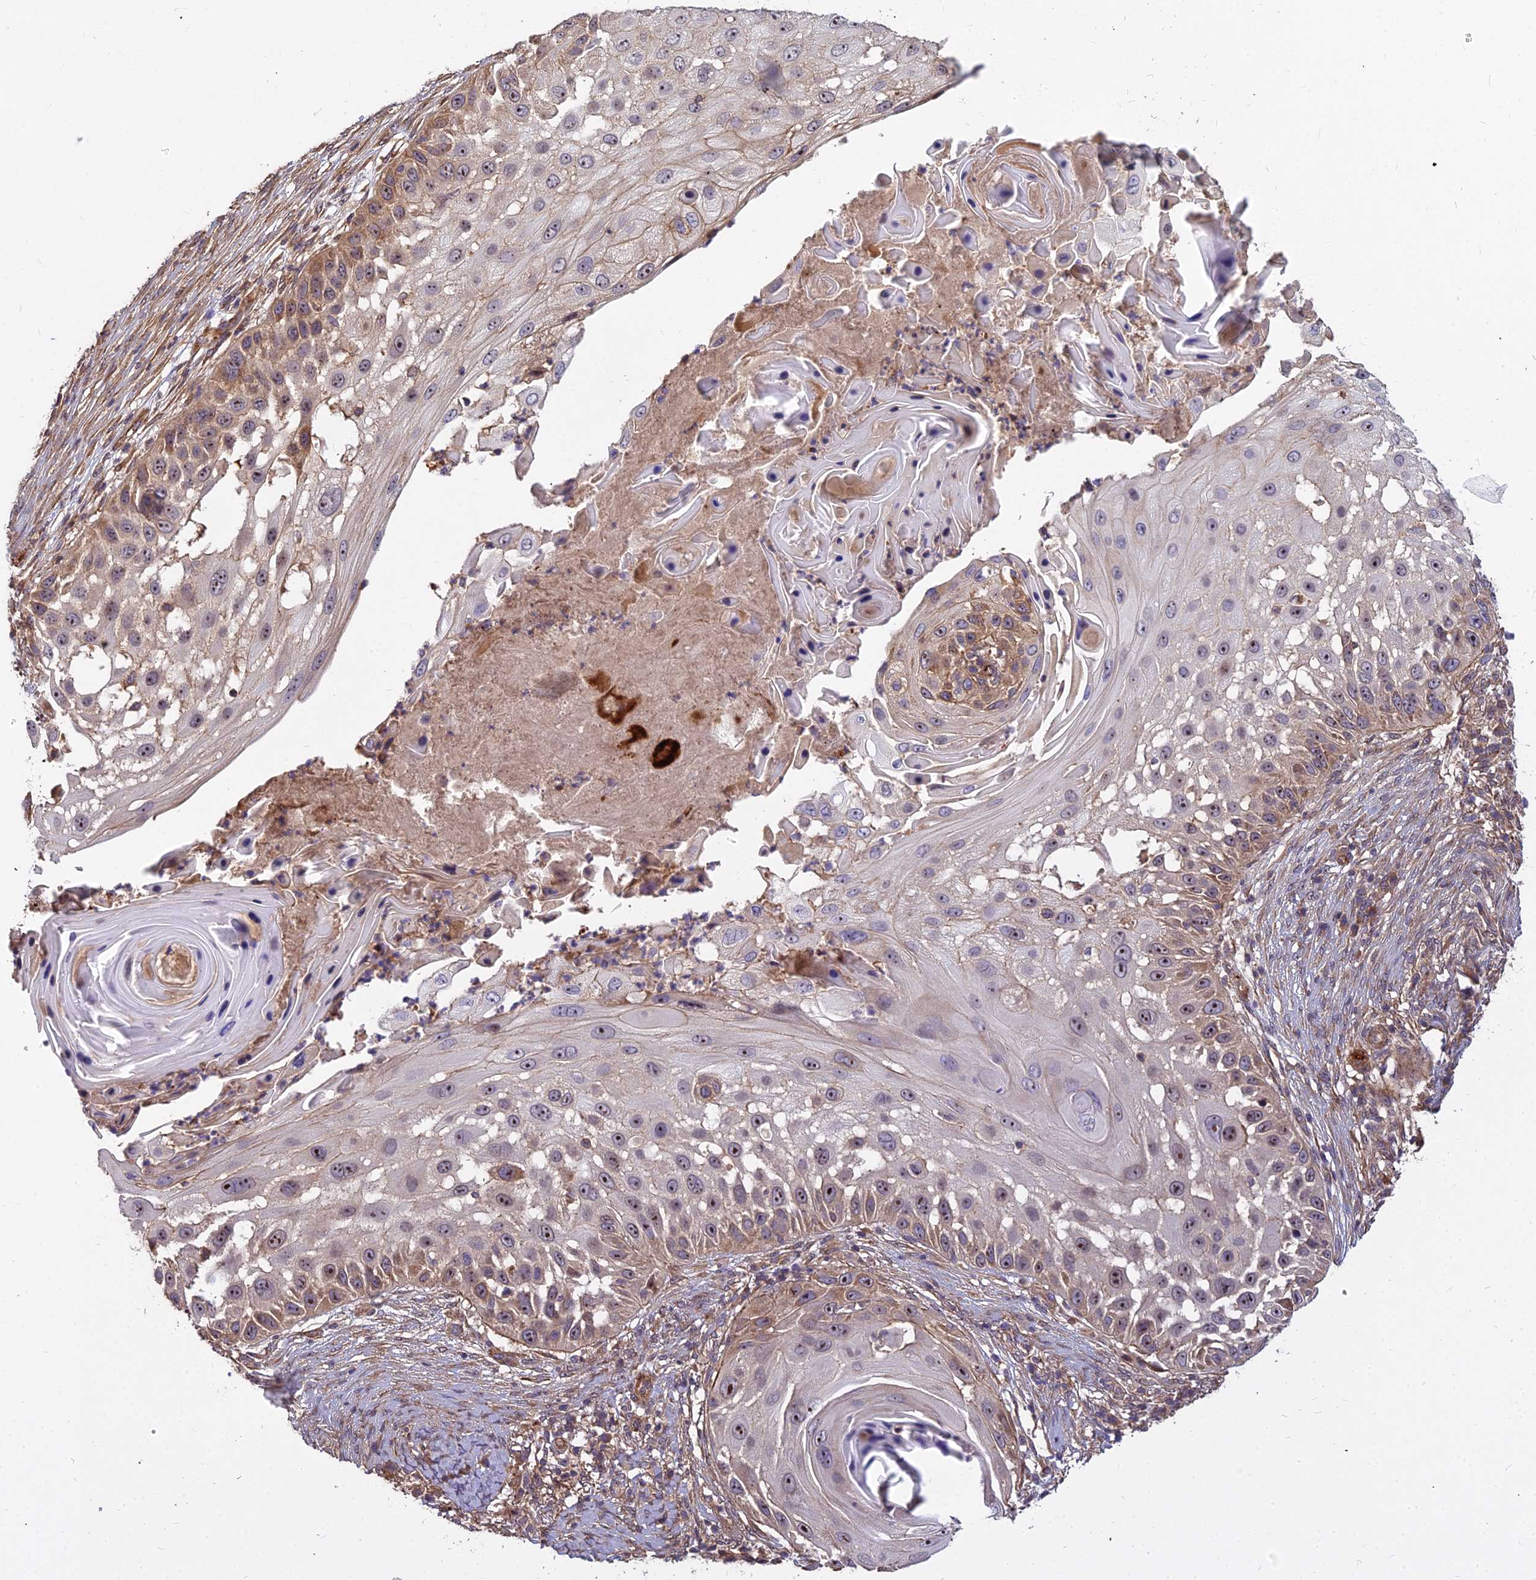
{"staining": {"intensity": "moderate", "quantity": "25%-75%", "location": "cytoplasmic/membranous,nuclear"}, "tissue": "skin cancer", "cell_type": "Tumor cells", "image_type": "cancer", "snomed": [{"axis": "morphology", "description": "Squamous cell carcinoma, NOS"}, {"axis": "topography", "description": "Skin"}], "caption": "A high-resolution image shows immunohistochemistry staining of skin cancer, which demonstrates moderate cytoplasmic/membranous and nuclear expression in approximately 25%-75% of tumor cells.", "gene": "TCEA3", "patient": {"sex": "female", "age": 44}}